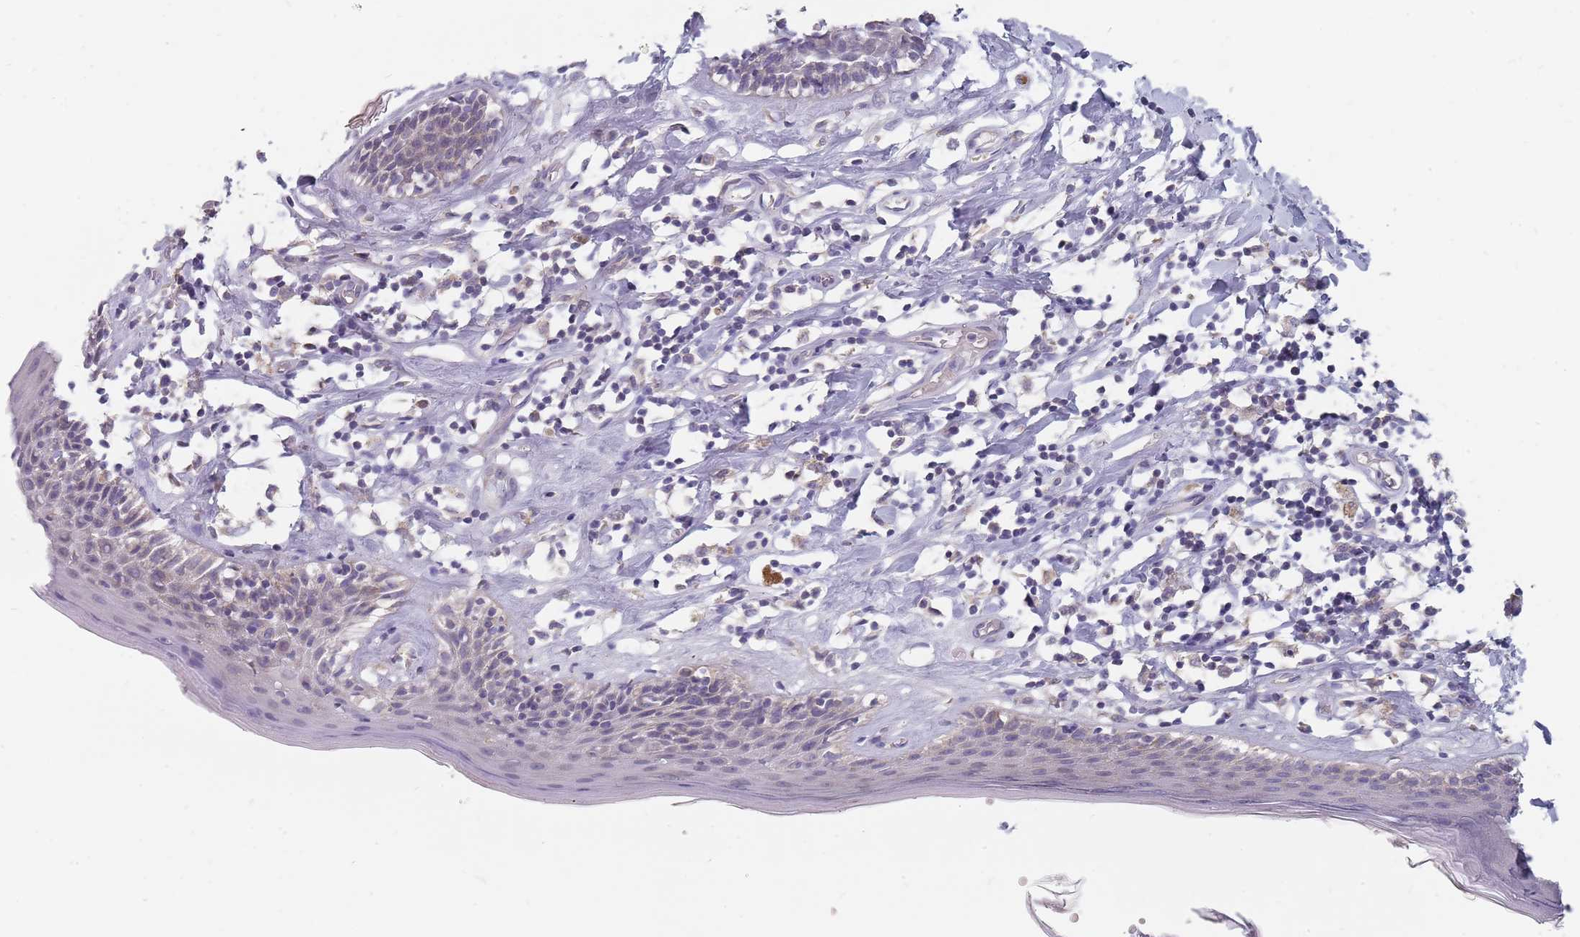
{"staining": {"intensity": "negative", "quantity": "none", "location": "none"}, "tissue": "skin", "cell_type": "Epidermal cells", "image_type": "normal", "snomed": [{"axis": "morphology", "description": "Normal tissue, NOS"}, {"axis": "topography", "description": "Adipose tissue"}, {"axis": "topography", "description": "Vascular tissue"}, {"axis": "topography", "description": "Vulva"}, {"axis": "topography", "description": "Peripheral nerve tissue"}], "caption": "Immunohistochemistry (IHC) photomicrograph of unremarkable human skin stained for a protein (brown), which shows no positivity in epidermal cells.", "gene": "CMTR2", "patient": {"sex": "female", "age": 86}}